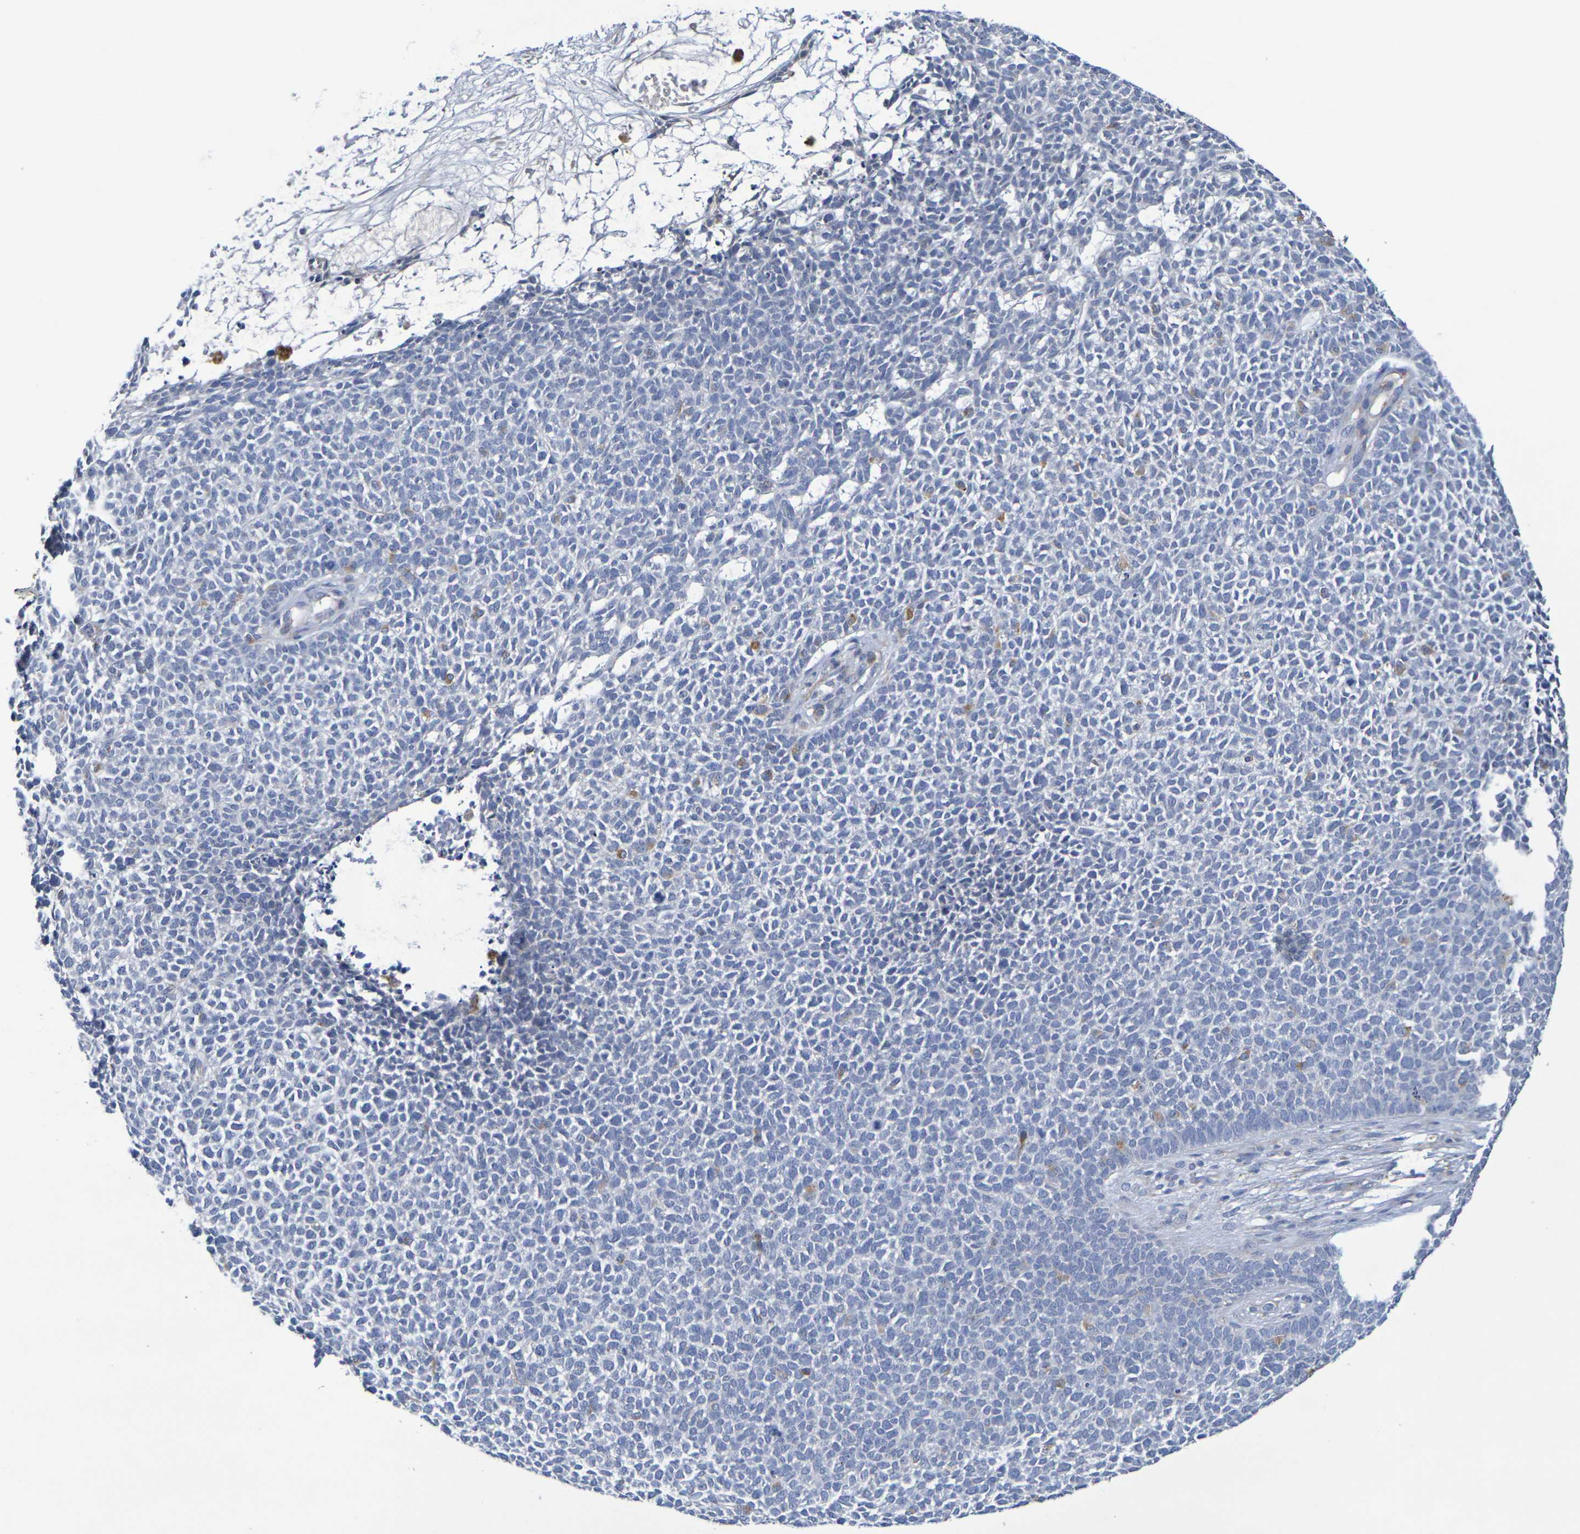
{"staining": {"intensity": "negative", "quantity": "none", "location": "none"}, "tissue": "skin cancer", "cell_type": "Tumor cells", "image_type": "cancer", "snomed": [{"axis": "morphology", "description": "Basal cell carcinoma"}, {"axis": "topography", "description": "Skin"}], "caption": "The histopathology image displays no significant expression in tumor cells of basal cell carcinoma (skin).", "gene": "SDC4", "patient": {"sex": "female", "age": 84}}